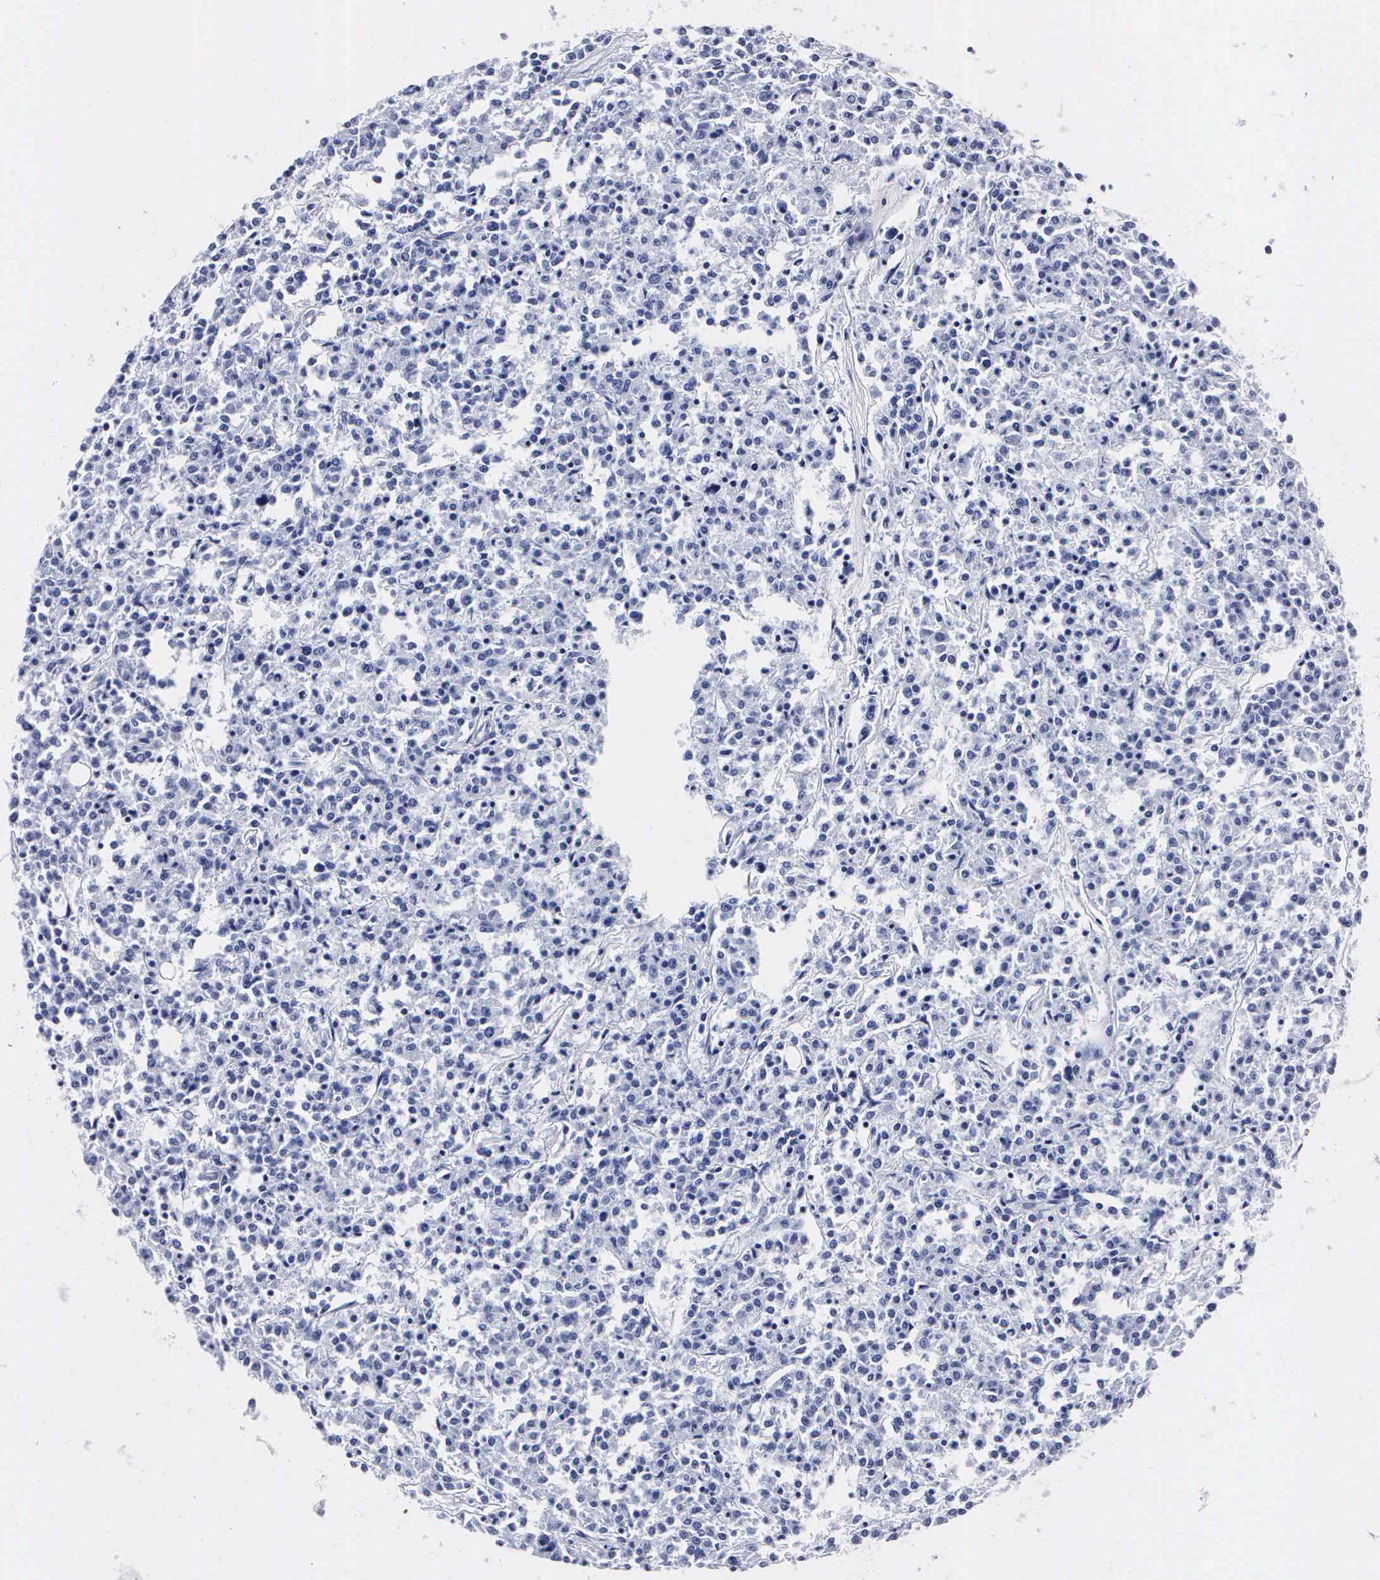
{"staining": {"intensity": "negative", "quantity": "none", "location": "none"}, "tissue": "lymphoma", "cell_type": "Tumor cells", "image_type": "cancer", "snomed": [{"axis": "morphology", "description": "Malignant lymphoma, non-Hodgkin's type, Low grade"}, {"axis": "topography", "description": "Small intestine"}], "caption": "Immunohistochemical staining of low-grade malignant lymphoma, non-Hodgkin's type displays no significant expression in tumor cells.", "gene": "ENO2", "patient": {"sex": "female", "age": 59}}